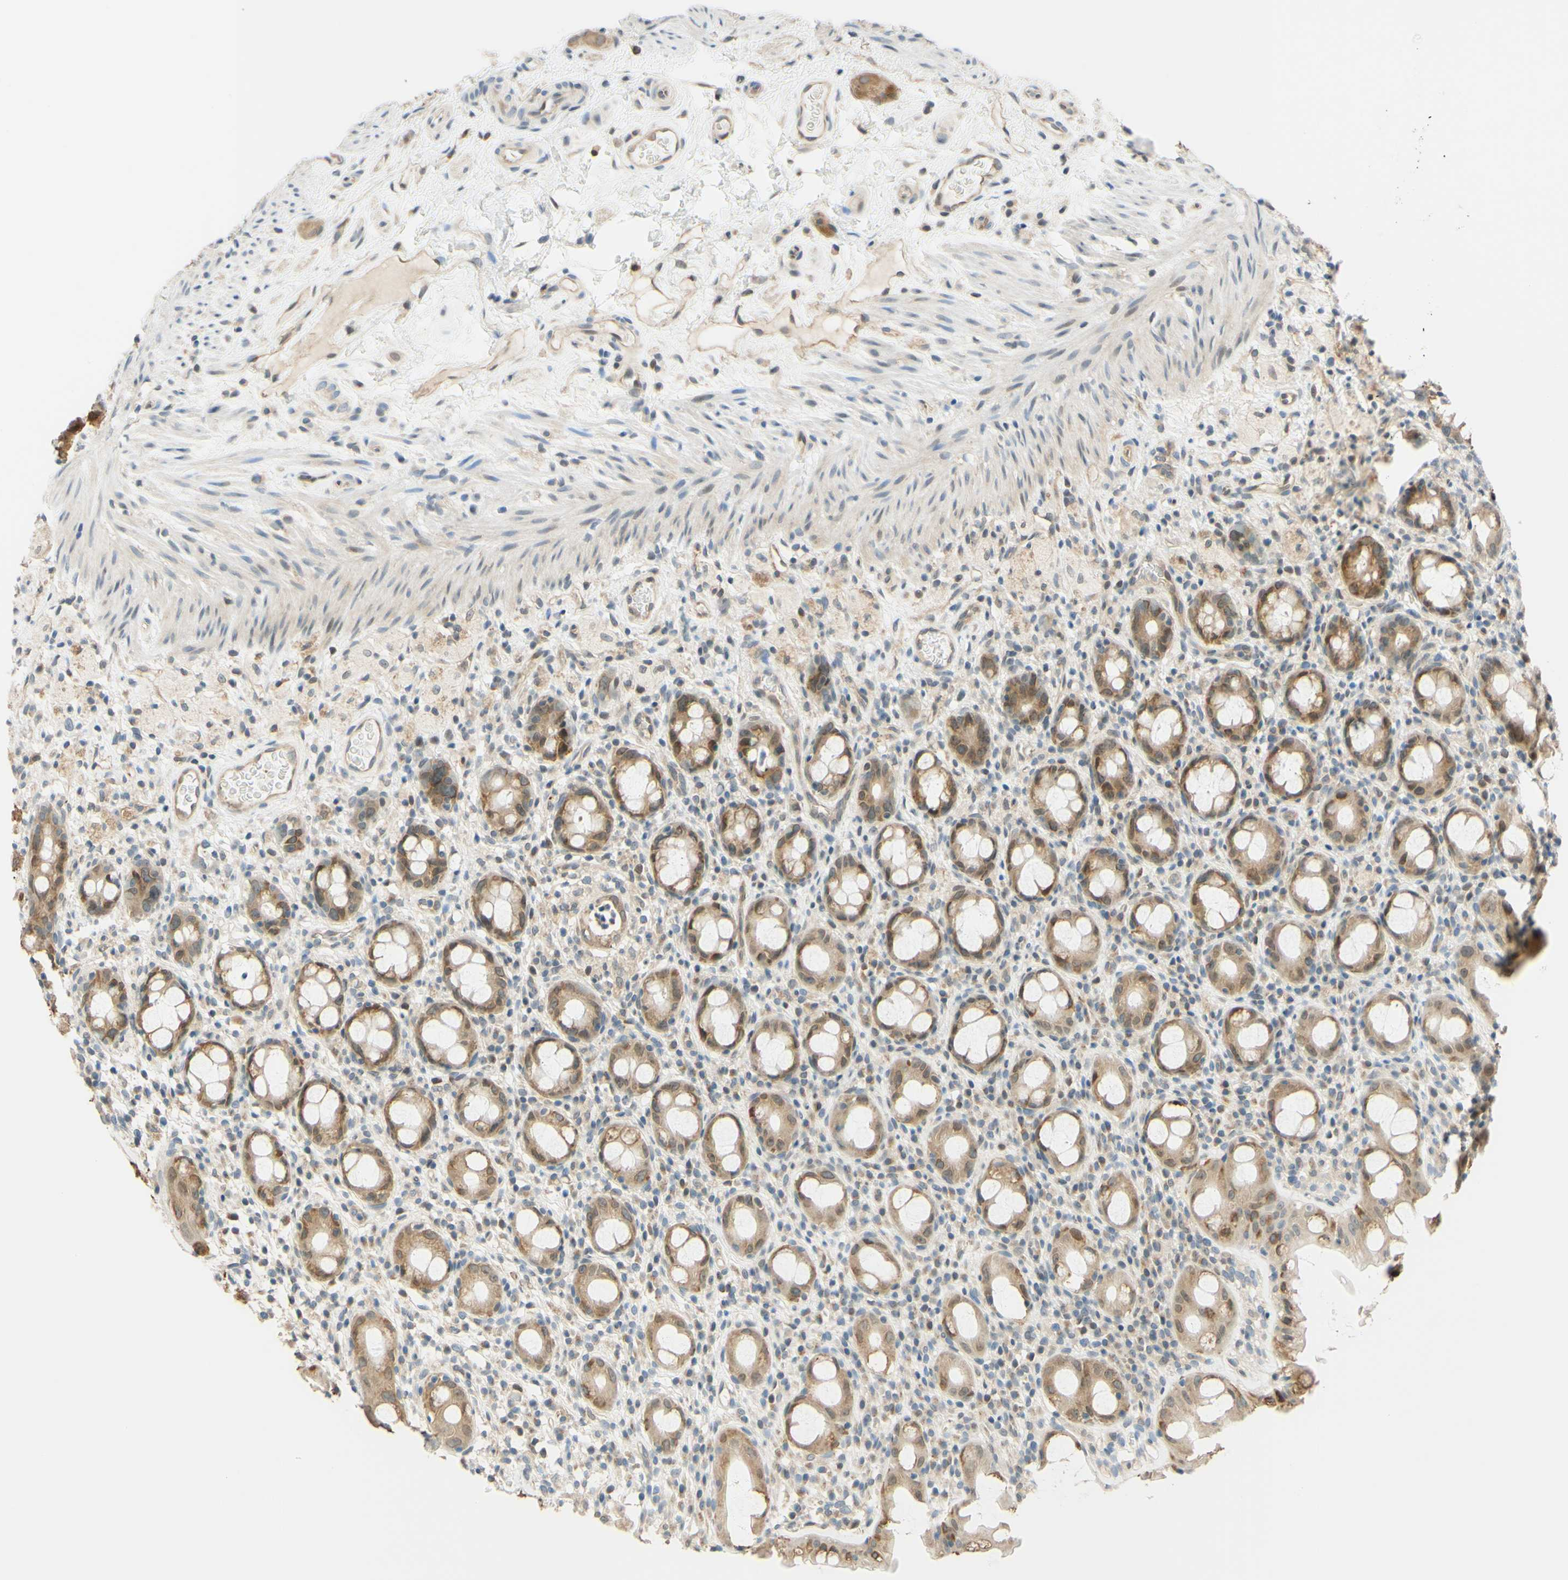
{"staining": {"intensity": "weak", "quantity": ">75%", "location": "cytoplasmic/membranous,nuclear"}, "tissue": "rectum", "cell_type": "Glandular cells", "image_type": "normal", "snomed": [{"axis": "morphology", "description": "Normal tissue, NOS"}, {"axis": "topography", "description": "Rectum"}], "caption": "High-power microscopy captured an immunohistochemistry image of unremarkable rectum, revealing weak cytoplasmic/membranous,nuclear positivity in approximately >75% of glandular cells. The protein of interest is shown in brown color, while the nuclei are stained blue.", "gene": "C2CD2L", "patient": {"sex": "male", "age": 44}}